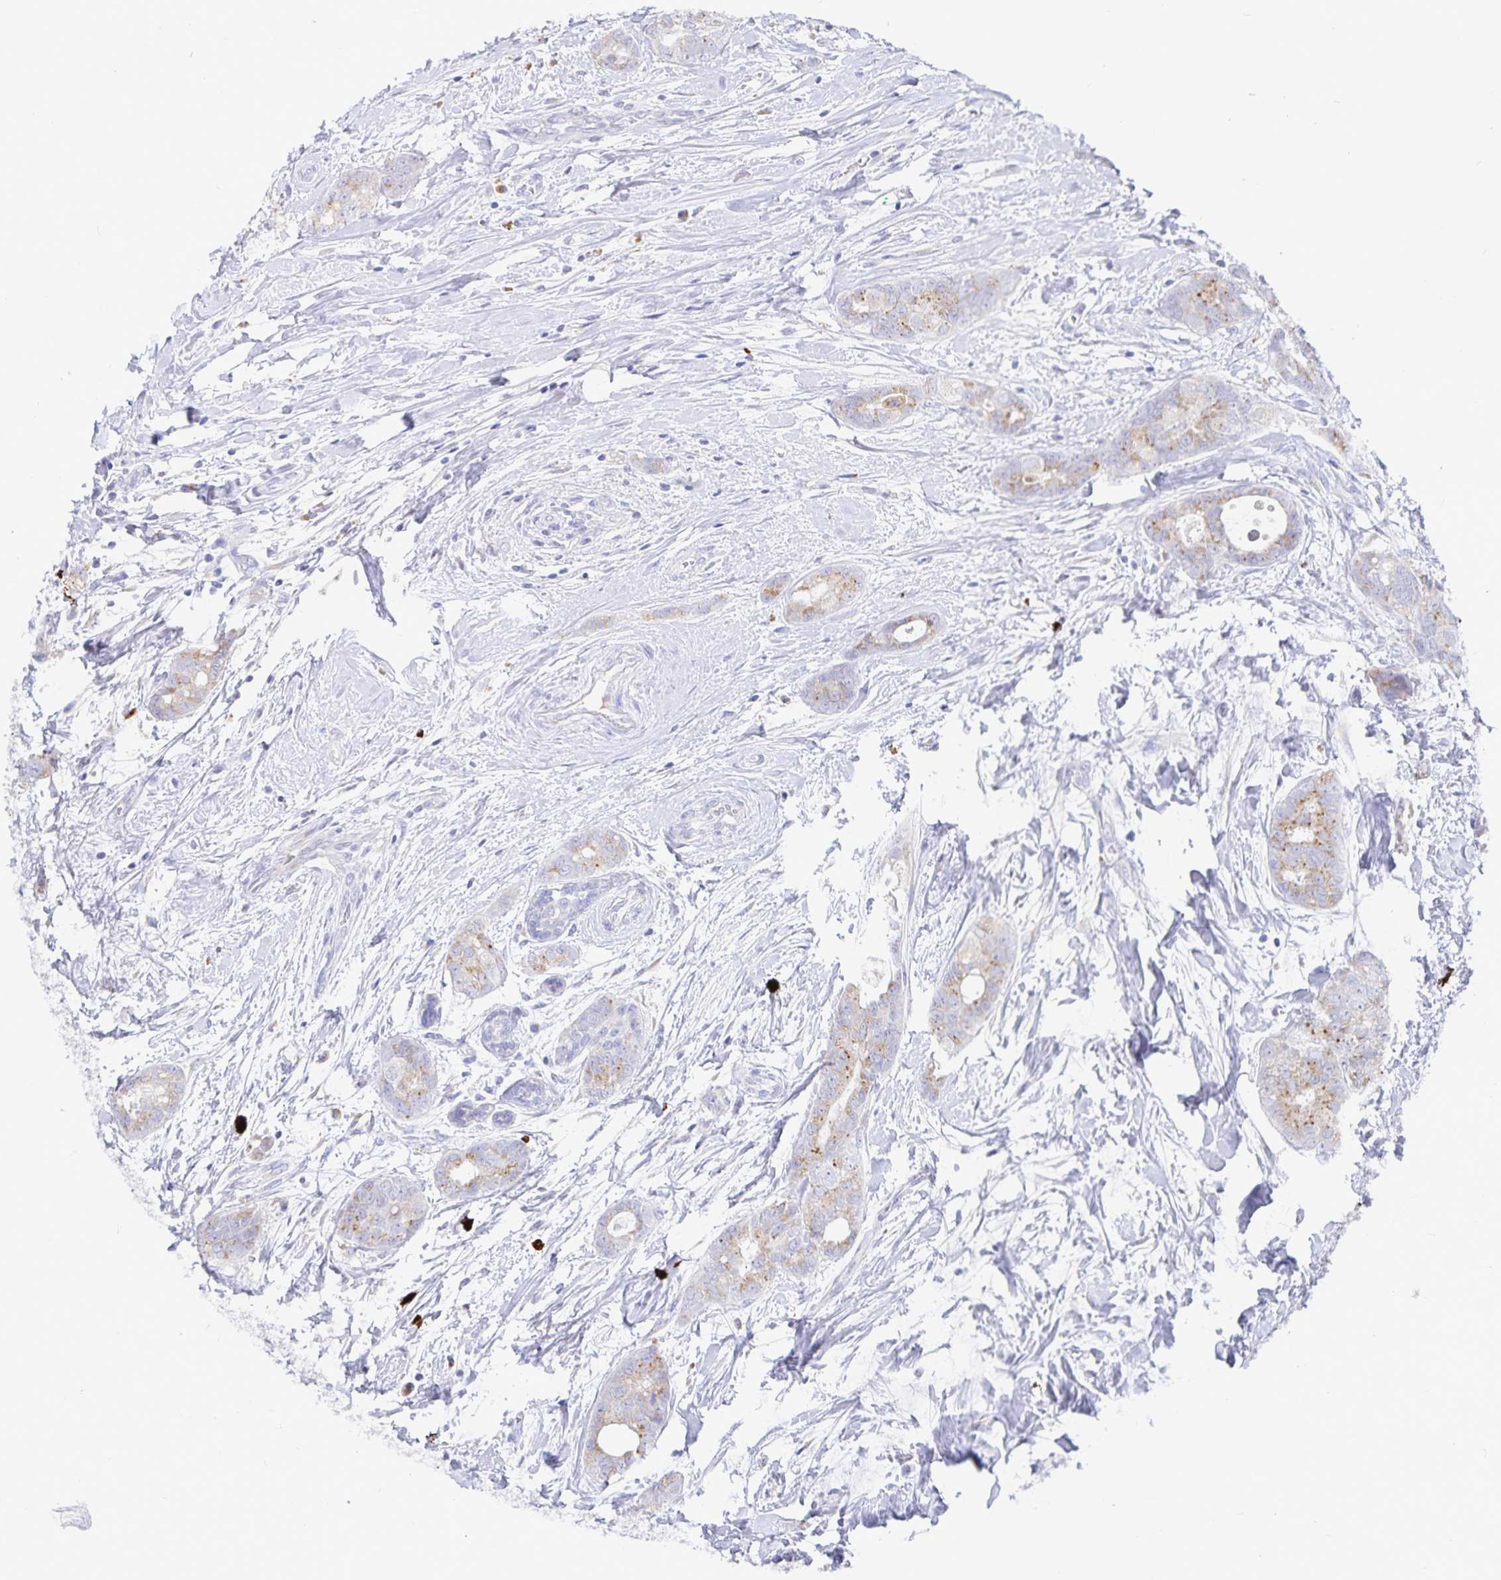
{"staining": {"intensity": "weak", "quantity": "25%-75%", "location": "cytoplasmic/membranous"}, "tissue": "breast cancer", "cell_type": "Tumor cells", "image_type": "cancer", "snomed": [{"axis": "morphology", "description": "Duct carcinoma"}, {"axis": "topography", "description": "Breast"}], "caption": "Infiltrating ductal carcinoma (breast) stained for a protein (brown) reveals weak cytoplasmic/membranous positive staining in approximately 25%-75% of tumor cells.", "gene": "PKHD1", "patient": {"sex": "female", "age": 45}}